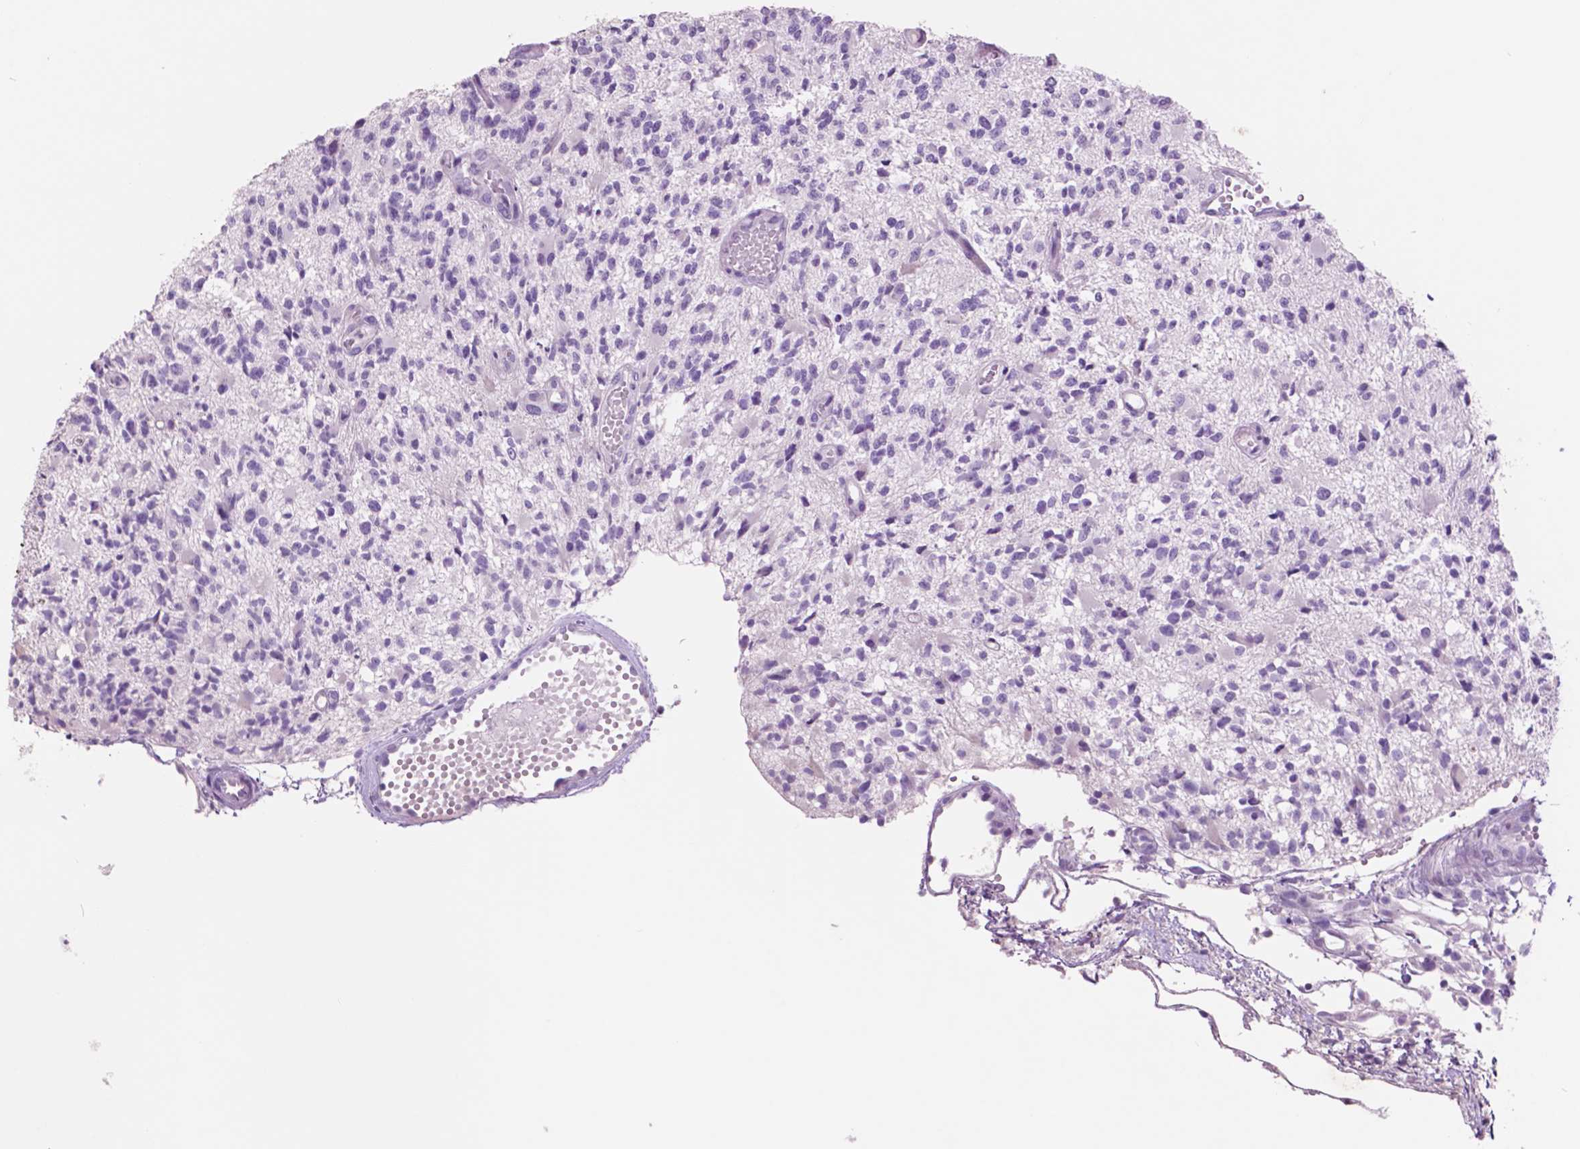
{"staining": {"intensity": "negative", "quantity": "none", "location": "none"}, "tissue": "glioma", "cell_type": "Tumor cells", "image_type": "cancer", "snomed": [{"axis": "morphology", "description": "Glioma, malignant, High grade"}, {"axis": "topography", "description": "Brain"}], "caption": "This histopathology image is of glioma stained with immunohistochemistry to label a protein in brown with the nuclei are counter-stained blue. There is no expression in tumor cells. (DAB (3,3'-diaminobenzidine) immunohistochemistry (IHC), high magnification).", "gene": "IDO1", "patient": {"sex": "female", "age": 63}}